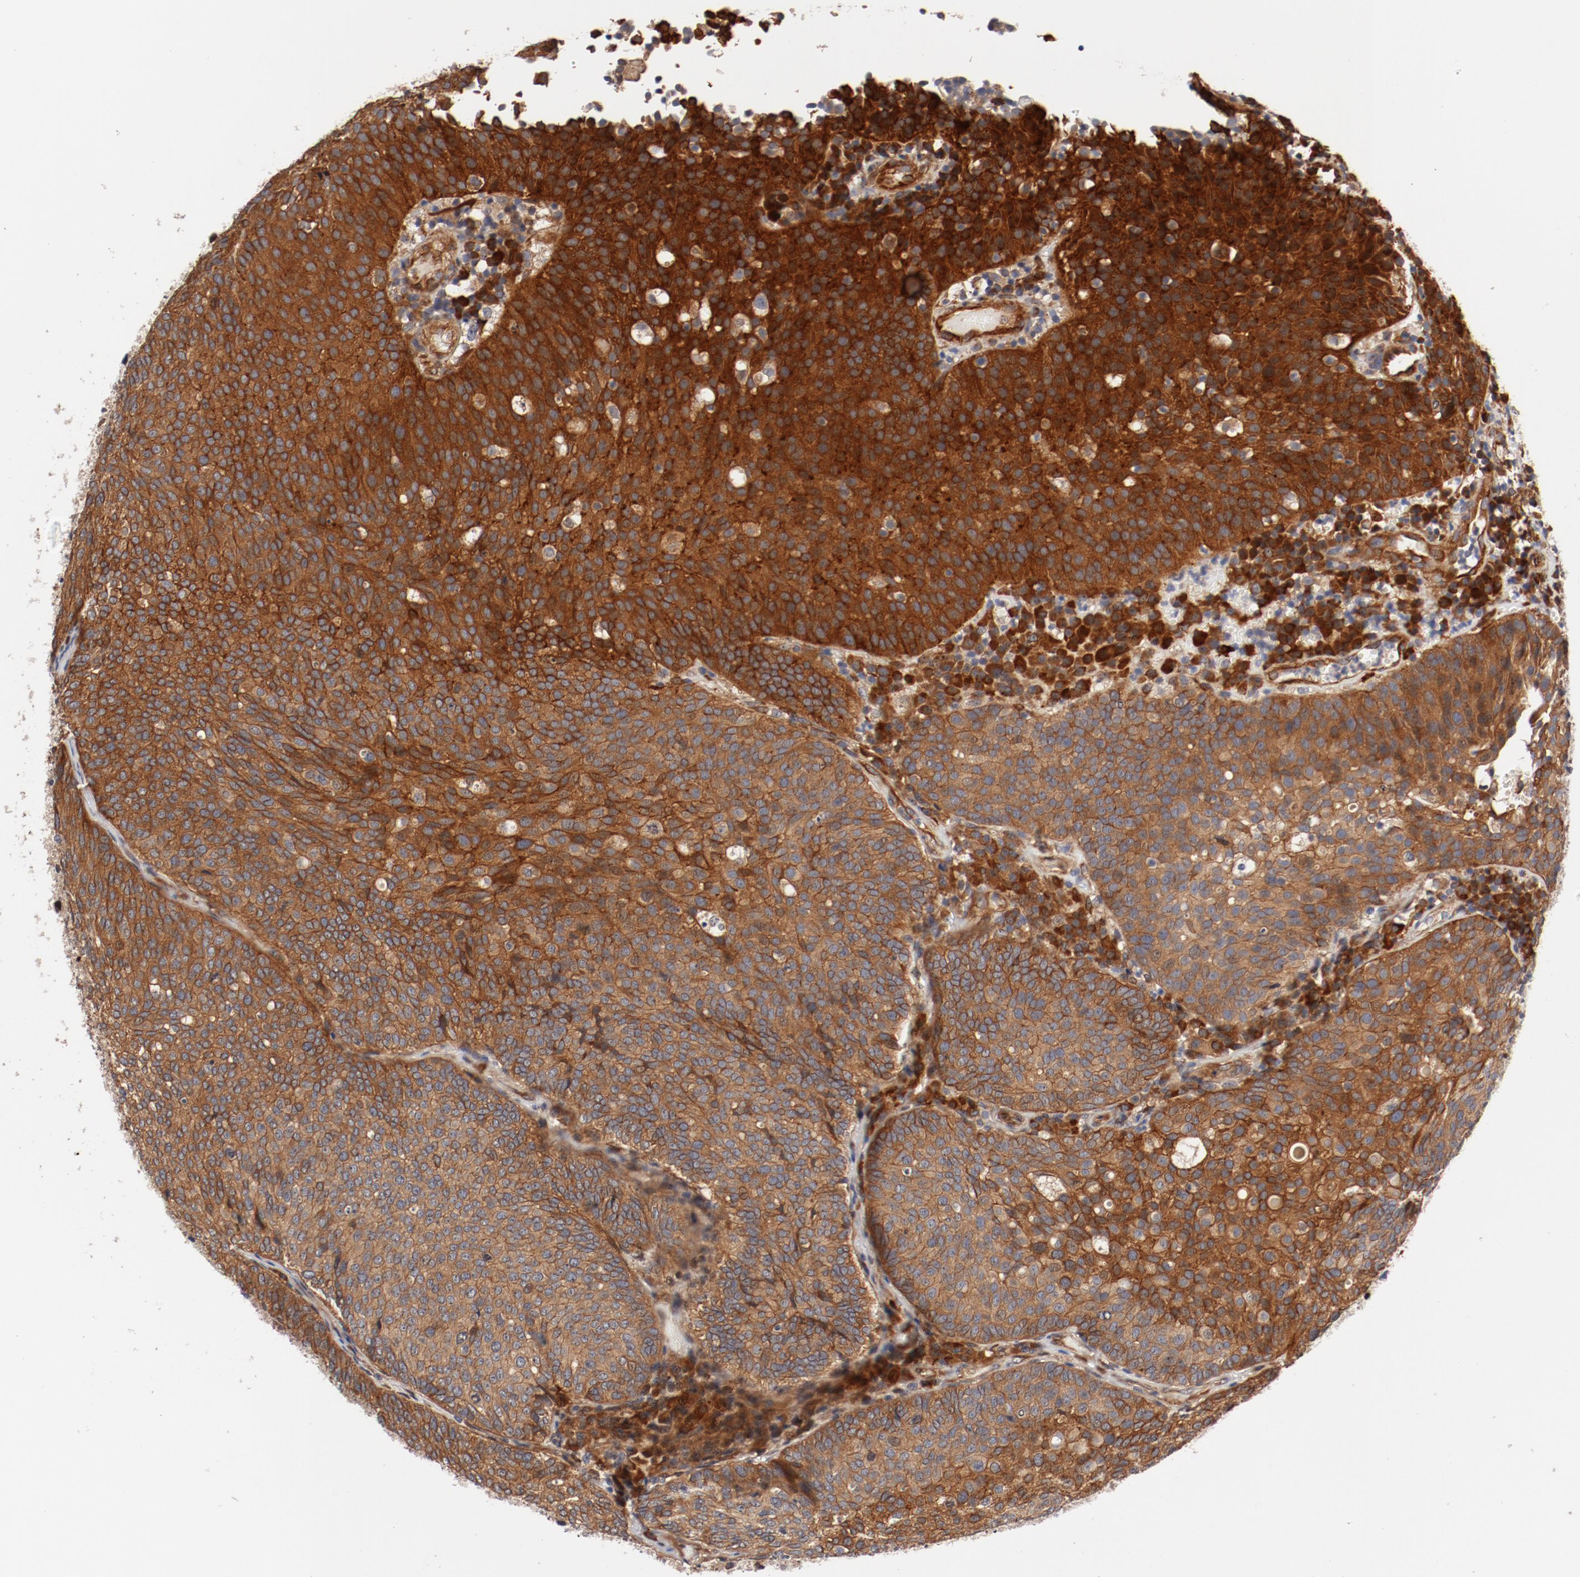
{"staining": {"intensity": "strong", "quantity": ">75%", "location": "cytoplasmic/membranous"}, "tissue": "urothelial cancer", "cell_type": "Tumor cells", "image_type": "cancer", "snomed": [{"axis": "morphology", "description": "Urothelial carcinoma, Low grade"}, {"axis": "topography", "description": "Urinary bladder"}], "caption": "IHC (DAB) staining of human low-grade urothelial carcinoma demonstrates strong cytoplasmic/membranous protein staining in about >75% of tumor cells.", "gene": "PITPNM2", "patient": {"sex": "male", "age": 85}}